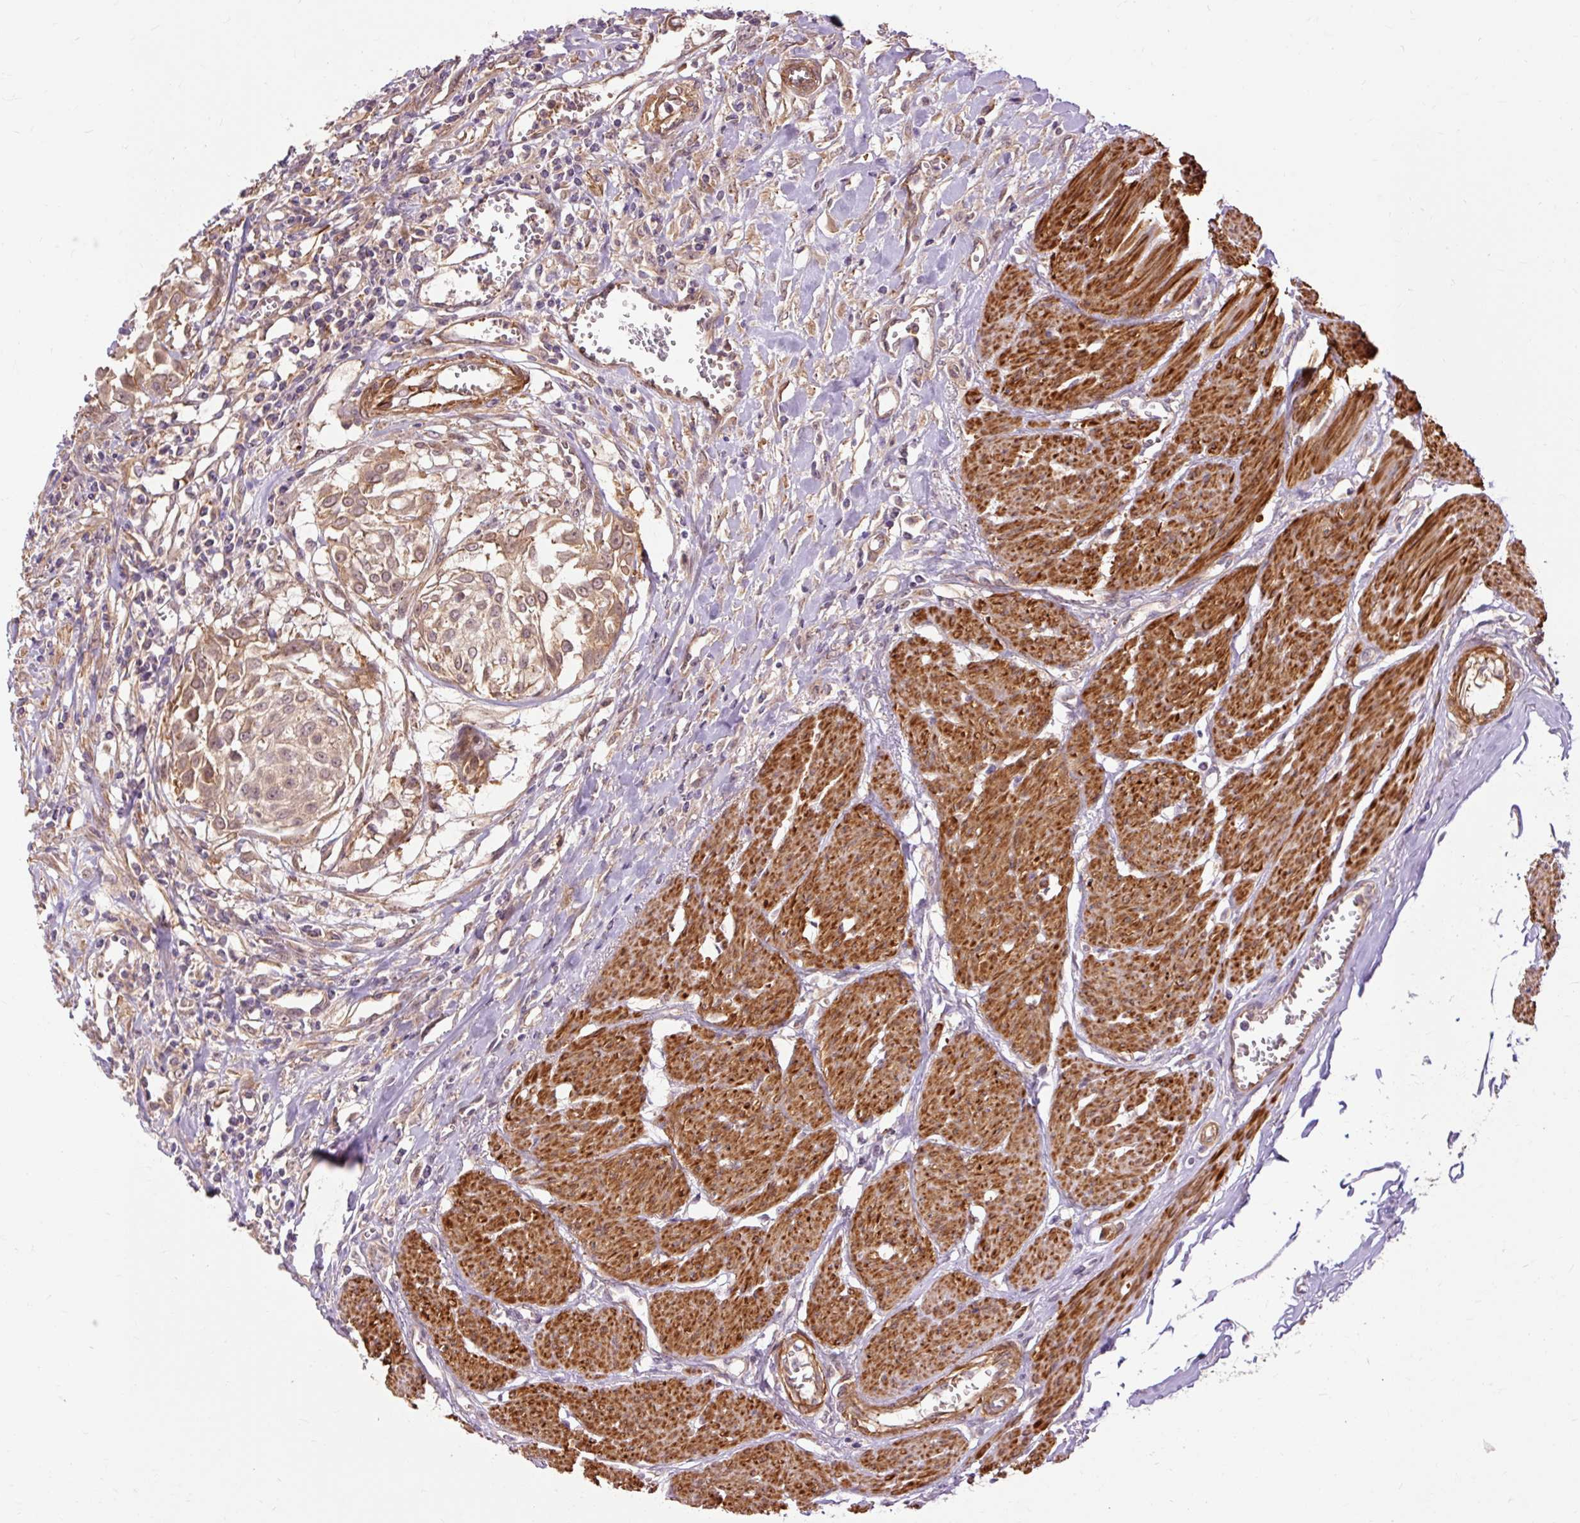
{"staining": {"intensity": "moderate", "quantity": ">75%", "location": "cytoplasmic/membranous"}, "tissue": "urothelial cancer", "cell_type": "Tumor cells", "image_type": "cancer", "snomed": [{"axis": "morphology", "description": "Urothelial carcinoma, High grade"}, {"axis": "topography", "description": "Urinary bladder"}], "caption": "A brown stain labels moderate cytoplasmic/membranous expression of a protein in urothelial cancer tumor cells.", "gene": "RIPOR3", "patient": {"sex": "male", "age": 57}}